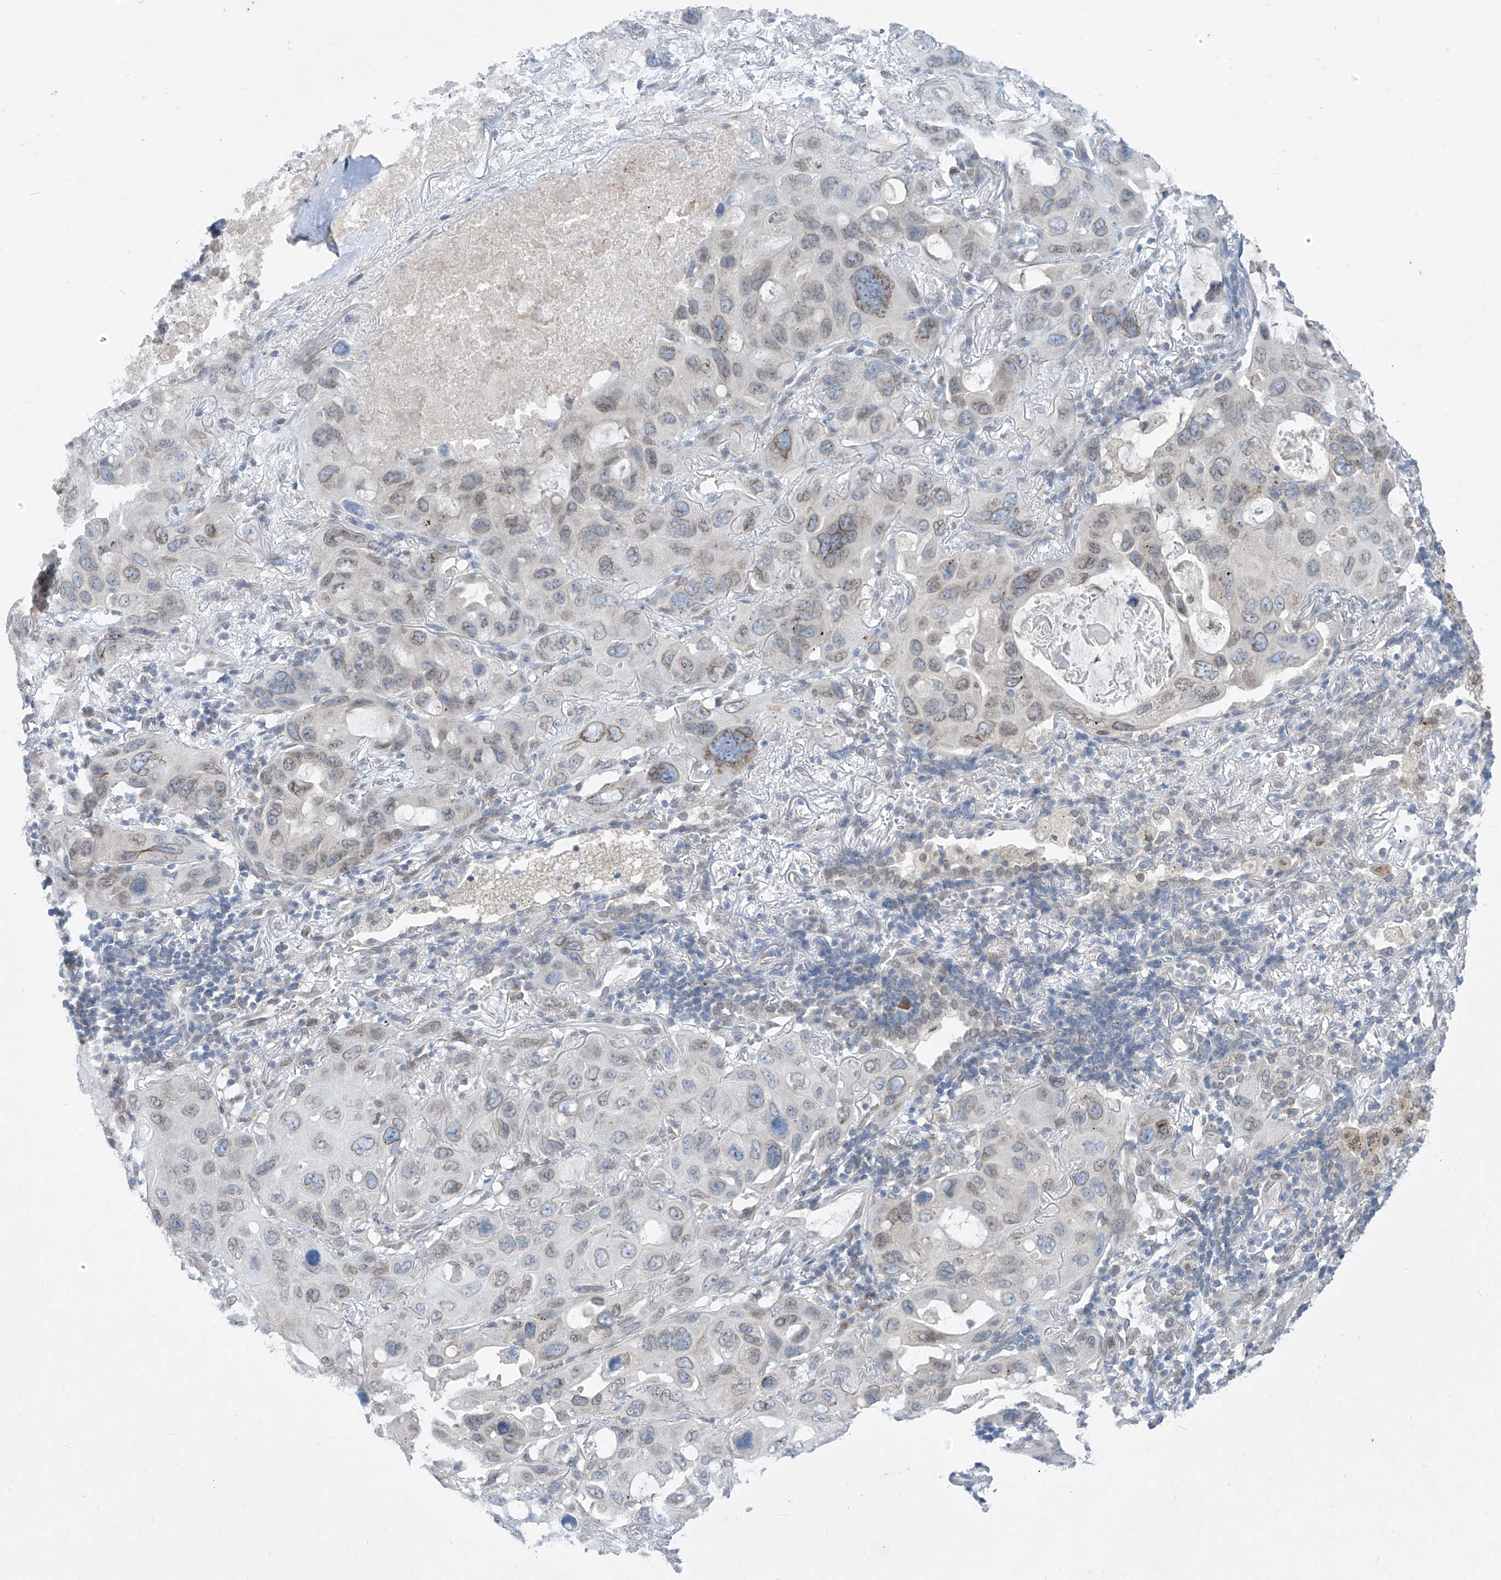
{"staining": {"intensity": "weak", "quantity": "25%-75%", "location": "cytoplasmic/membranous,nuclear"}, "tissue": "lung cancer", "cell_type": "Tumor cells", "image_type": "cancer", "snomed": [{"axis": "morphology", "description": "Squamous cell carcinoma, NOS"}, {"axis": "topography", "description": "Lung"}], "caption": "The histopathology image demonstrates staining of squamous cell carcinoma (lung), revealing weak cytoplasmic/membranous and nuclear protein expression (brown color) within tumor cells.", "gene": "KRTAP25-1", "patient": {"sex": "female", "age": 73}}